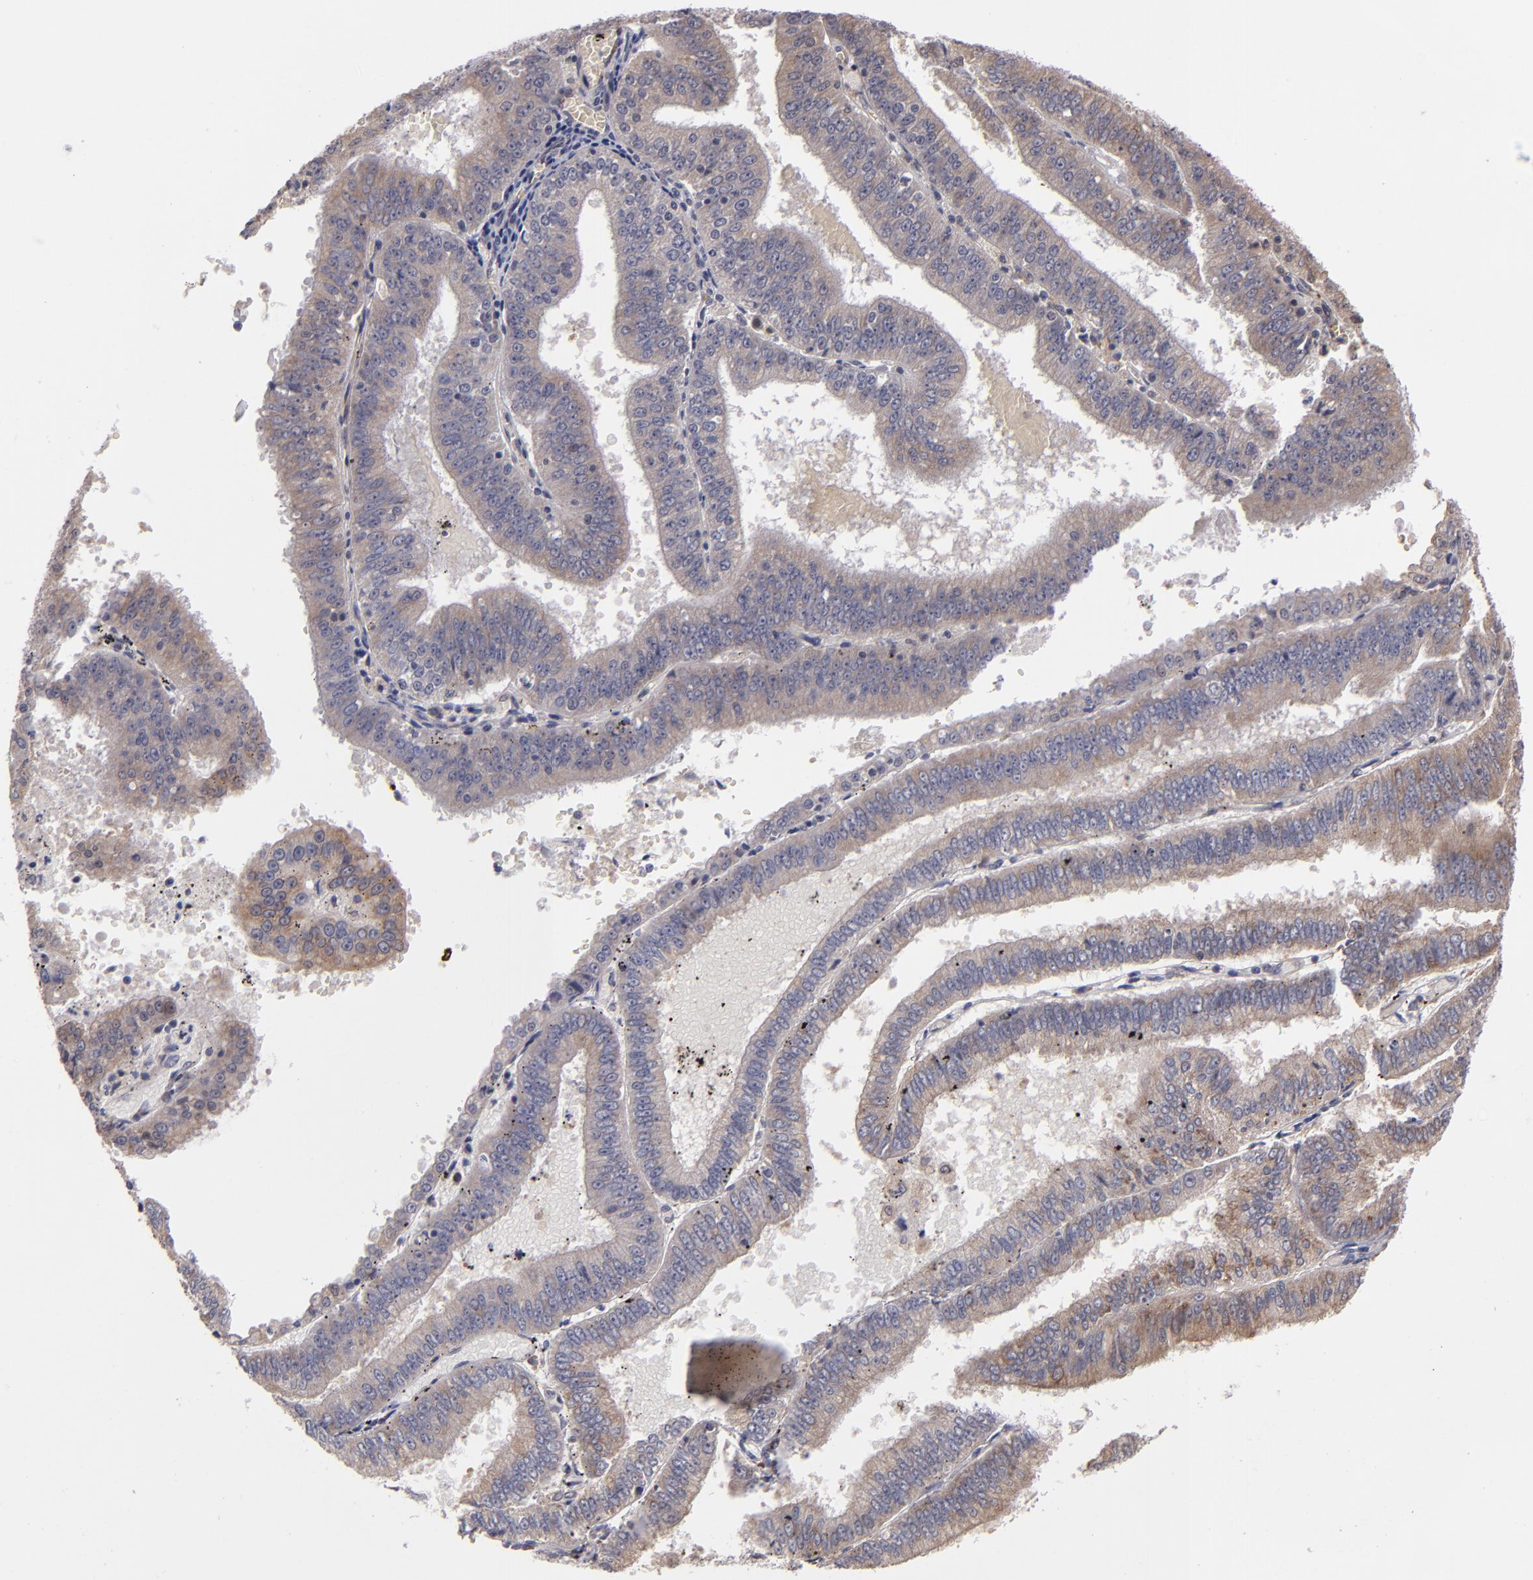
{"staining": {"intensity": "weak", "quantity": ">75%", "location": "cytoplasmic/membranous"}, "tissue": "endometrial cancer", "cell_type": "Tumor cells", "image_type": "cancer", "snomed": [{"axis": "morphology", "description": "Adenocarcinoma, NOS"}, {"axis": "topography", "description": "Endometrium"}], "caption": "Immunohistochemical staining of human endometrial cancer (adenocarcinoma) shows low levels of weak cytoplasmic/membranous protein positivity in approximately >75% of tumor cells. Using DAB (brown) and hematoxylin (blue) stains, captured at high magnification using brightfield microscopy.", "gene": "CASP1", "patient": {"sex": "female", "age": 66}}